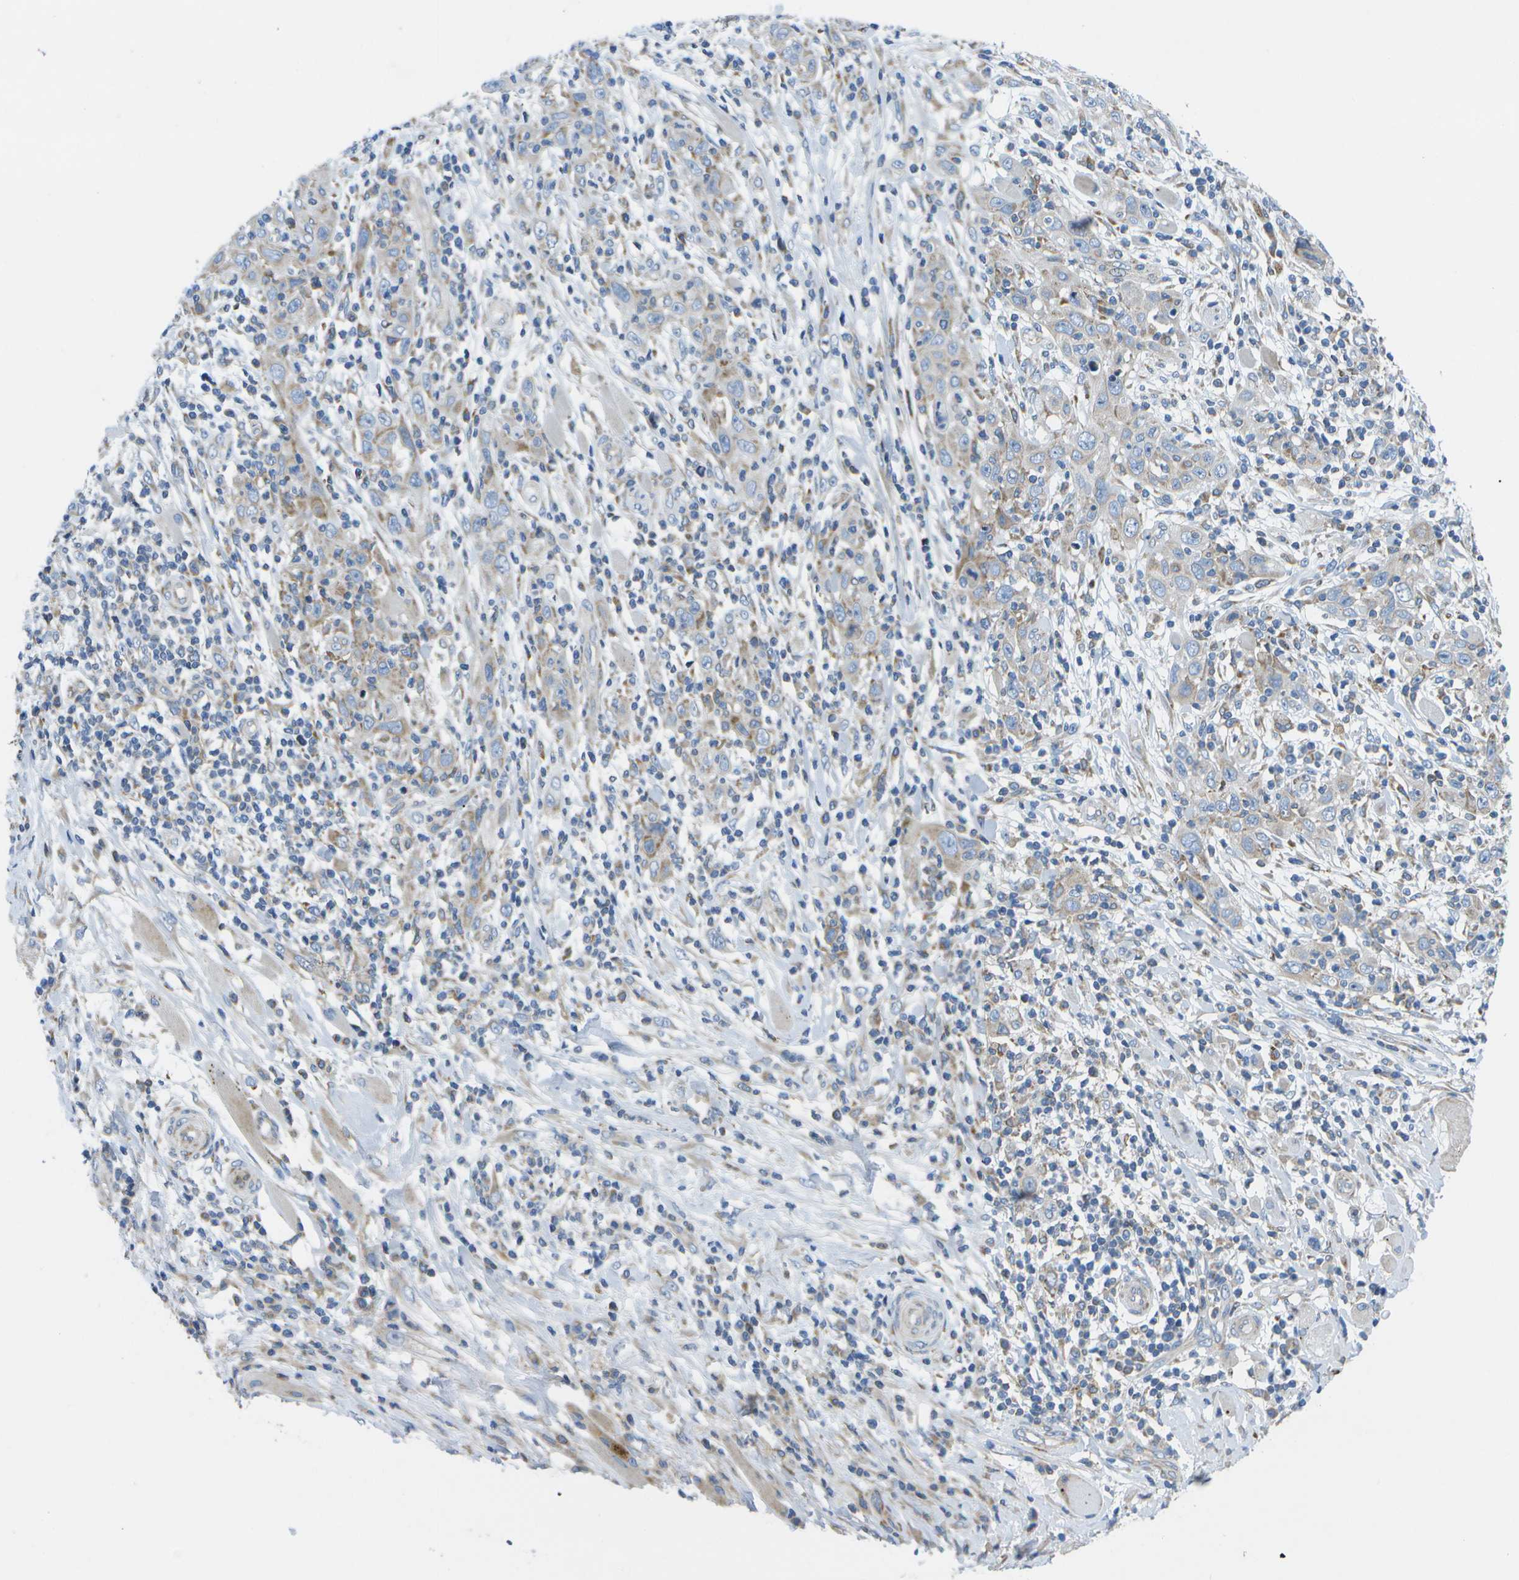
{"staining": {"intensity": "weak", "quantity": "<25%", "location": "cytoplasmic/membranous"}, "tissue": "skin cancer", "cell_type": "Tumor cells", "image_type": "cancer", "snomed": [{"axis": "morphology", "description": "Squamous cell carcinoma, NOS"}, {"axis": "topography", "description": "Skin"}], "caption": "Tumor cells show no significant staining in skin squamous cell carcinoma.", "gene": "GDF5", "patient": {"sex": "female", "age": 88}}